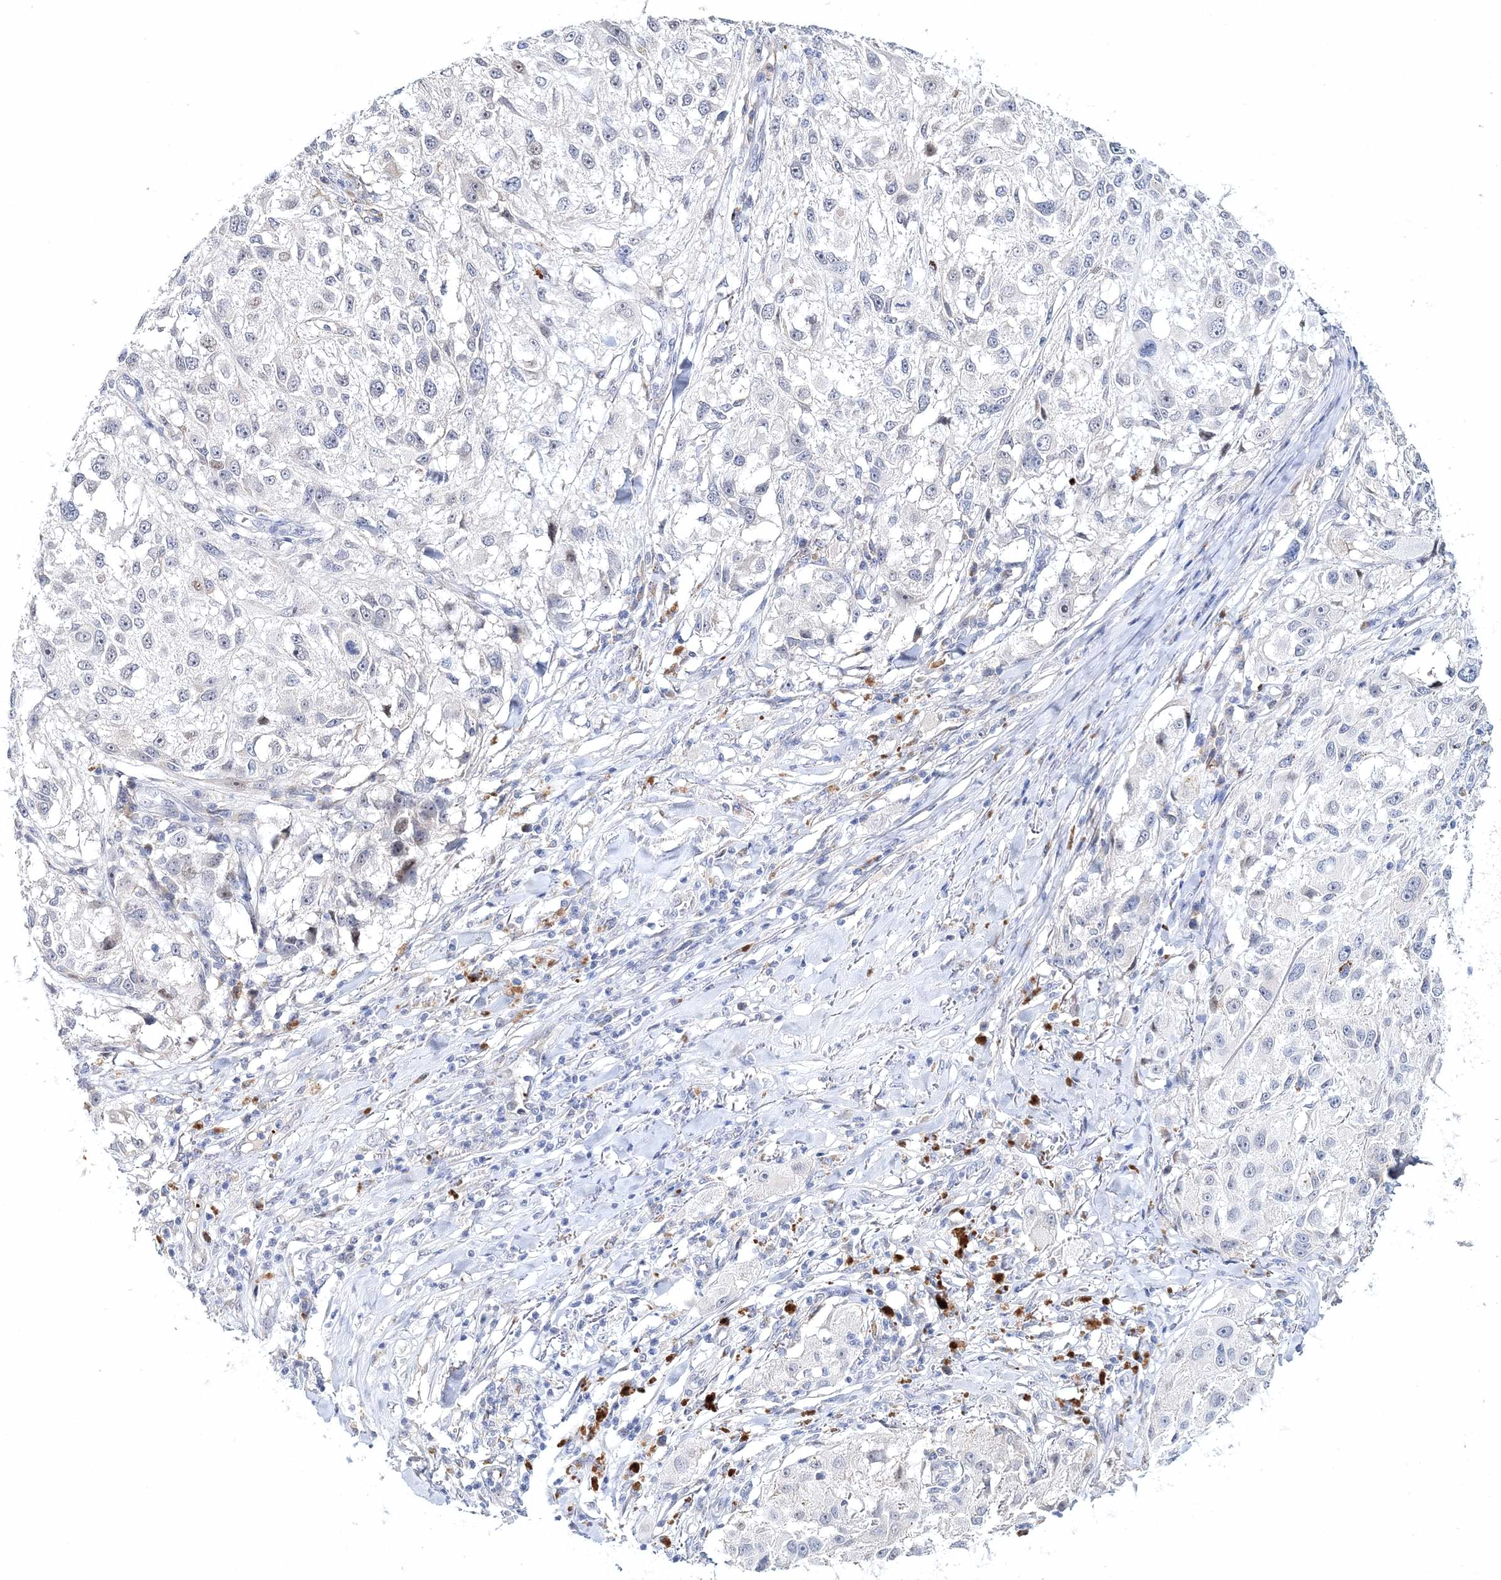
{"staining": {"intensity": "weak", "quantity": "<25%", "location": "nuclear"}, "tissue": "melanoma", "cell_type": "Tumor cells", "image_type": "cancer", "snomed": [{"axis": "morphology", "description": "Necrosis, NOS"}, {"axis": "morphology", "description": "Malignant melanoma, NOS"}, {"axis": "topography", "description": "Skin"}], "caption": "This image is of malignant melanoma stained with immunohistochemistry to label a protein in brown with the nuclei are counter-stained blue. There is no positivity in tumor cells.", "gene": "MYOZ2", "patient": {"sex": "female", "age": 87}}